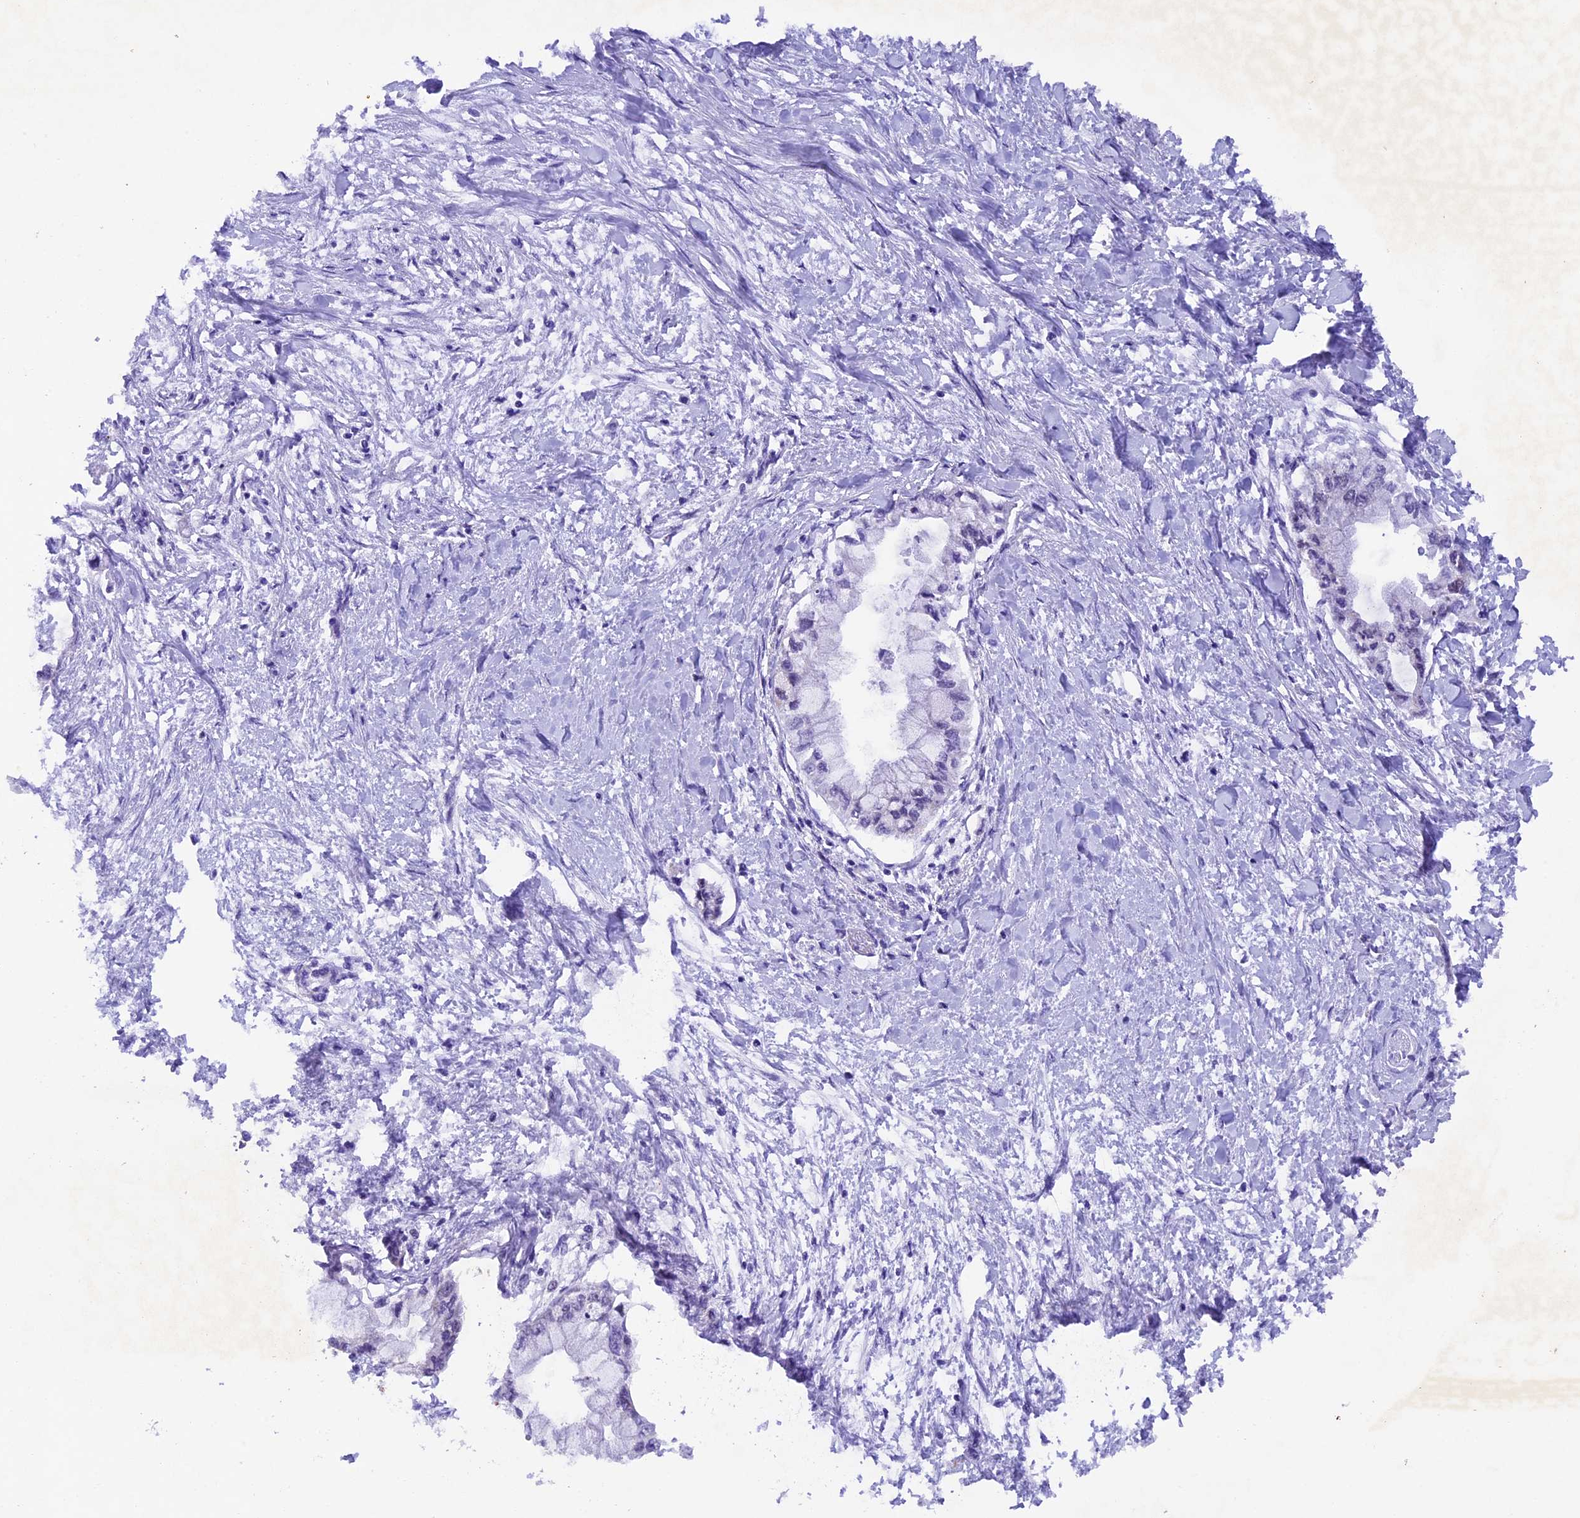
{"staining": {"intensity": "negative", "quantity": "none", "location": "none"}, "tissue": "pancreatic cancer", "cell_type": "Tumor cells", "image_type": "cancer", "snomed": [{"axis": "morphology", "description": "Adenocarcinoma, NOS"}, {"axis": "topography", "description": "Pancreas"}], "caption": "Immunohistochemistry of adenocarcinoma (pancreatic) demonstrates no expression in tumor cells.", "gene": "TFAM", "patient": {"sex": "male", "age": 48}}